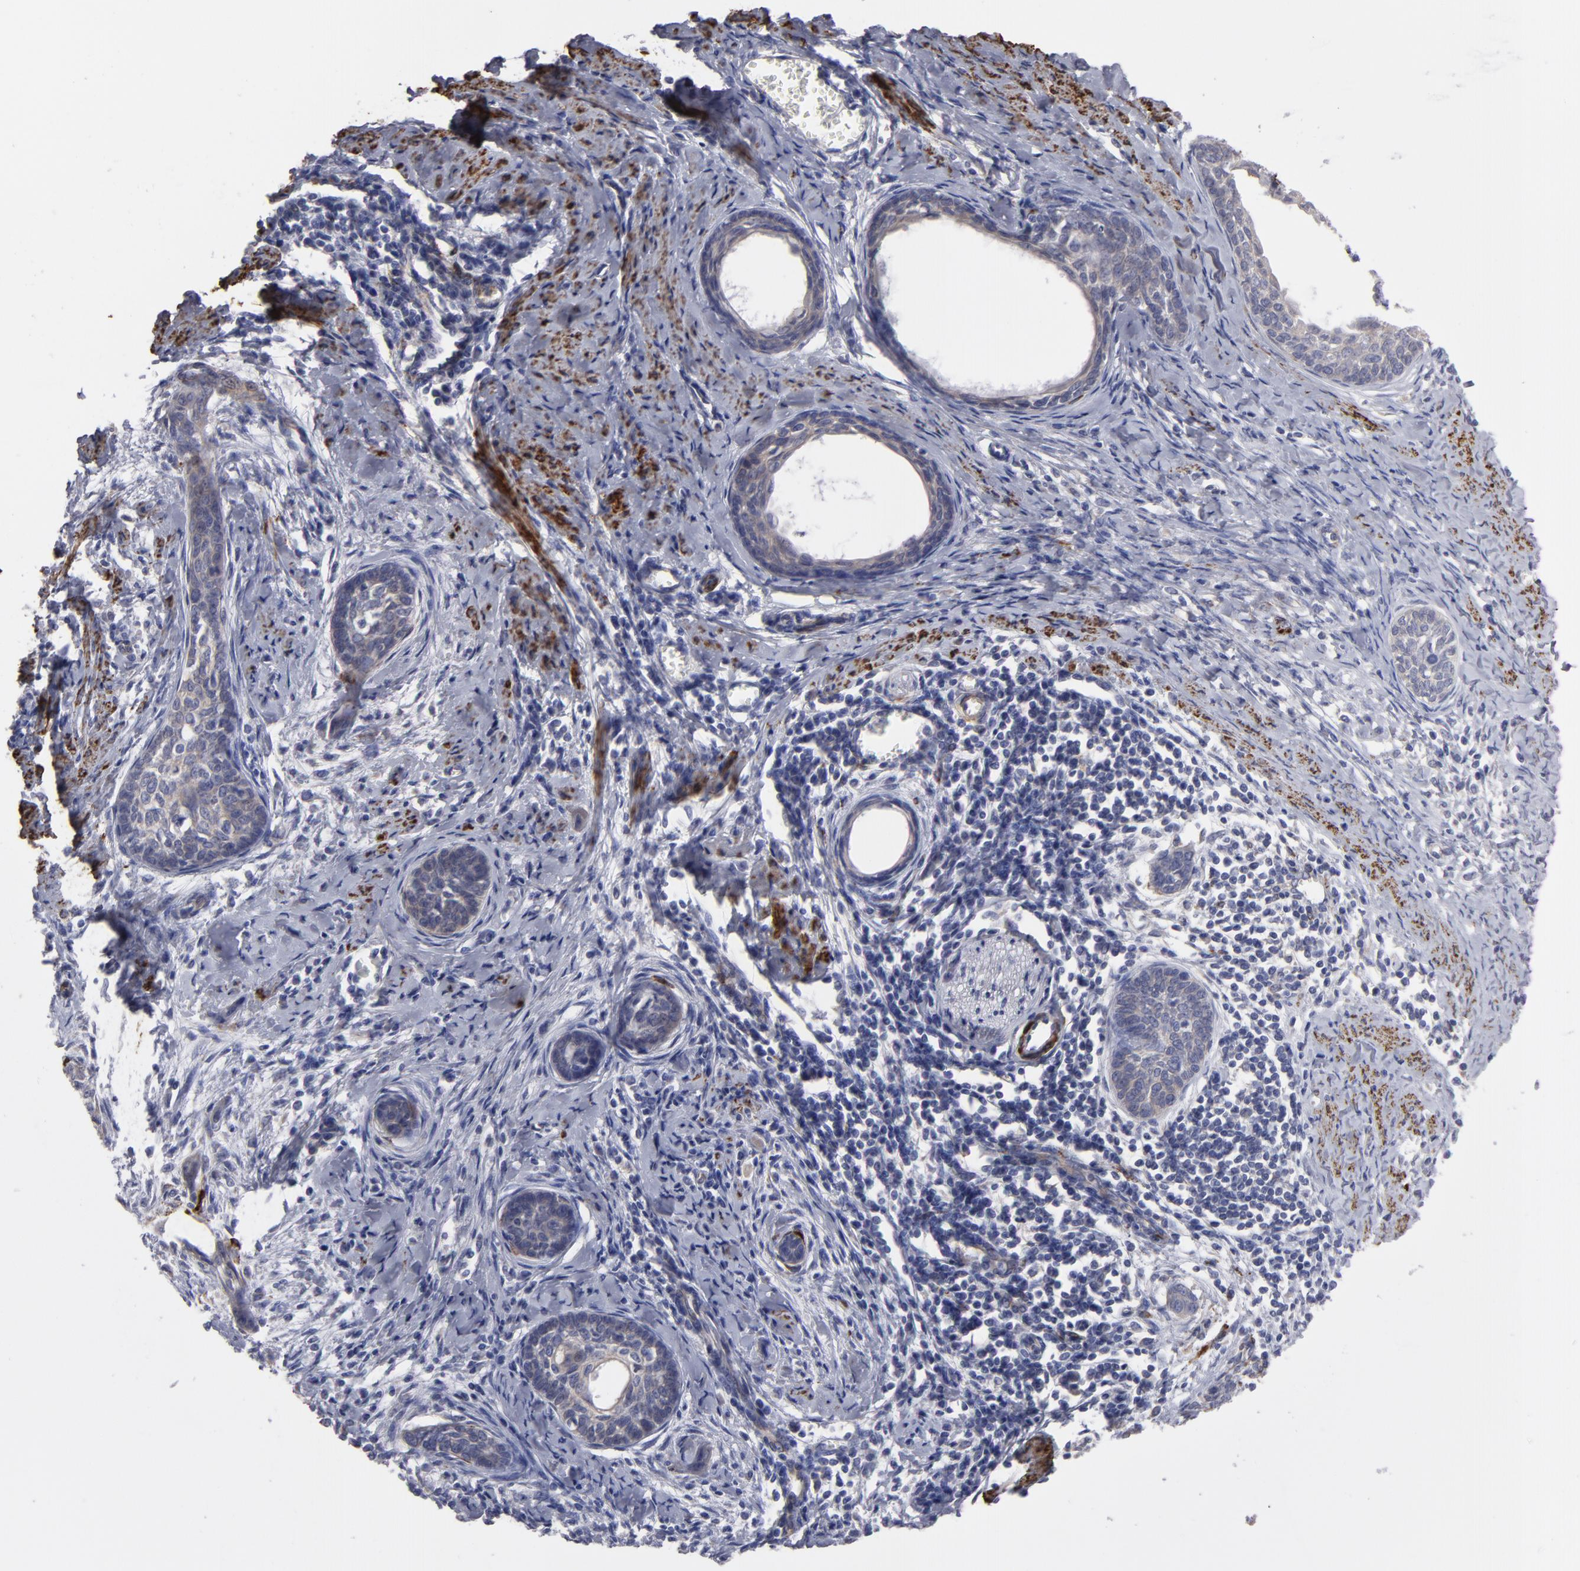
{"staining": {"intensity": "weak", "quantity": "25%-75%", "location": "cytoplasmic/membranous"}, "tissue": "cervical cancer", "cell_type": "Tumor cells", "image_type": "cancer", "snomed": [{"axis": "morphology", "description": "Squamous cell carcinoma, NOS"}, {"axis": "topography", "description": "Cervix"}], "caption": "Brown immunohistochemical staining in cervical cancer (squamous cell carcinoma) reveals weak cytoplasmic/membranous staining in approximately 25%-75% of tumor cells. (Stains: DAB (3,3'-diaminobenzidine) in brown, nuclei in blue, Microscopy: brightfield microscopy at high magnification).", "gene": "SLMAP", "patient": {"sex": "female", "age": 33}}